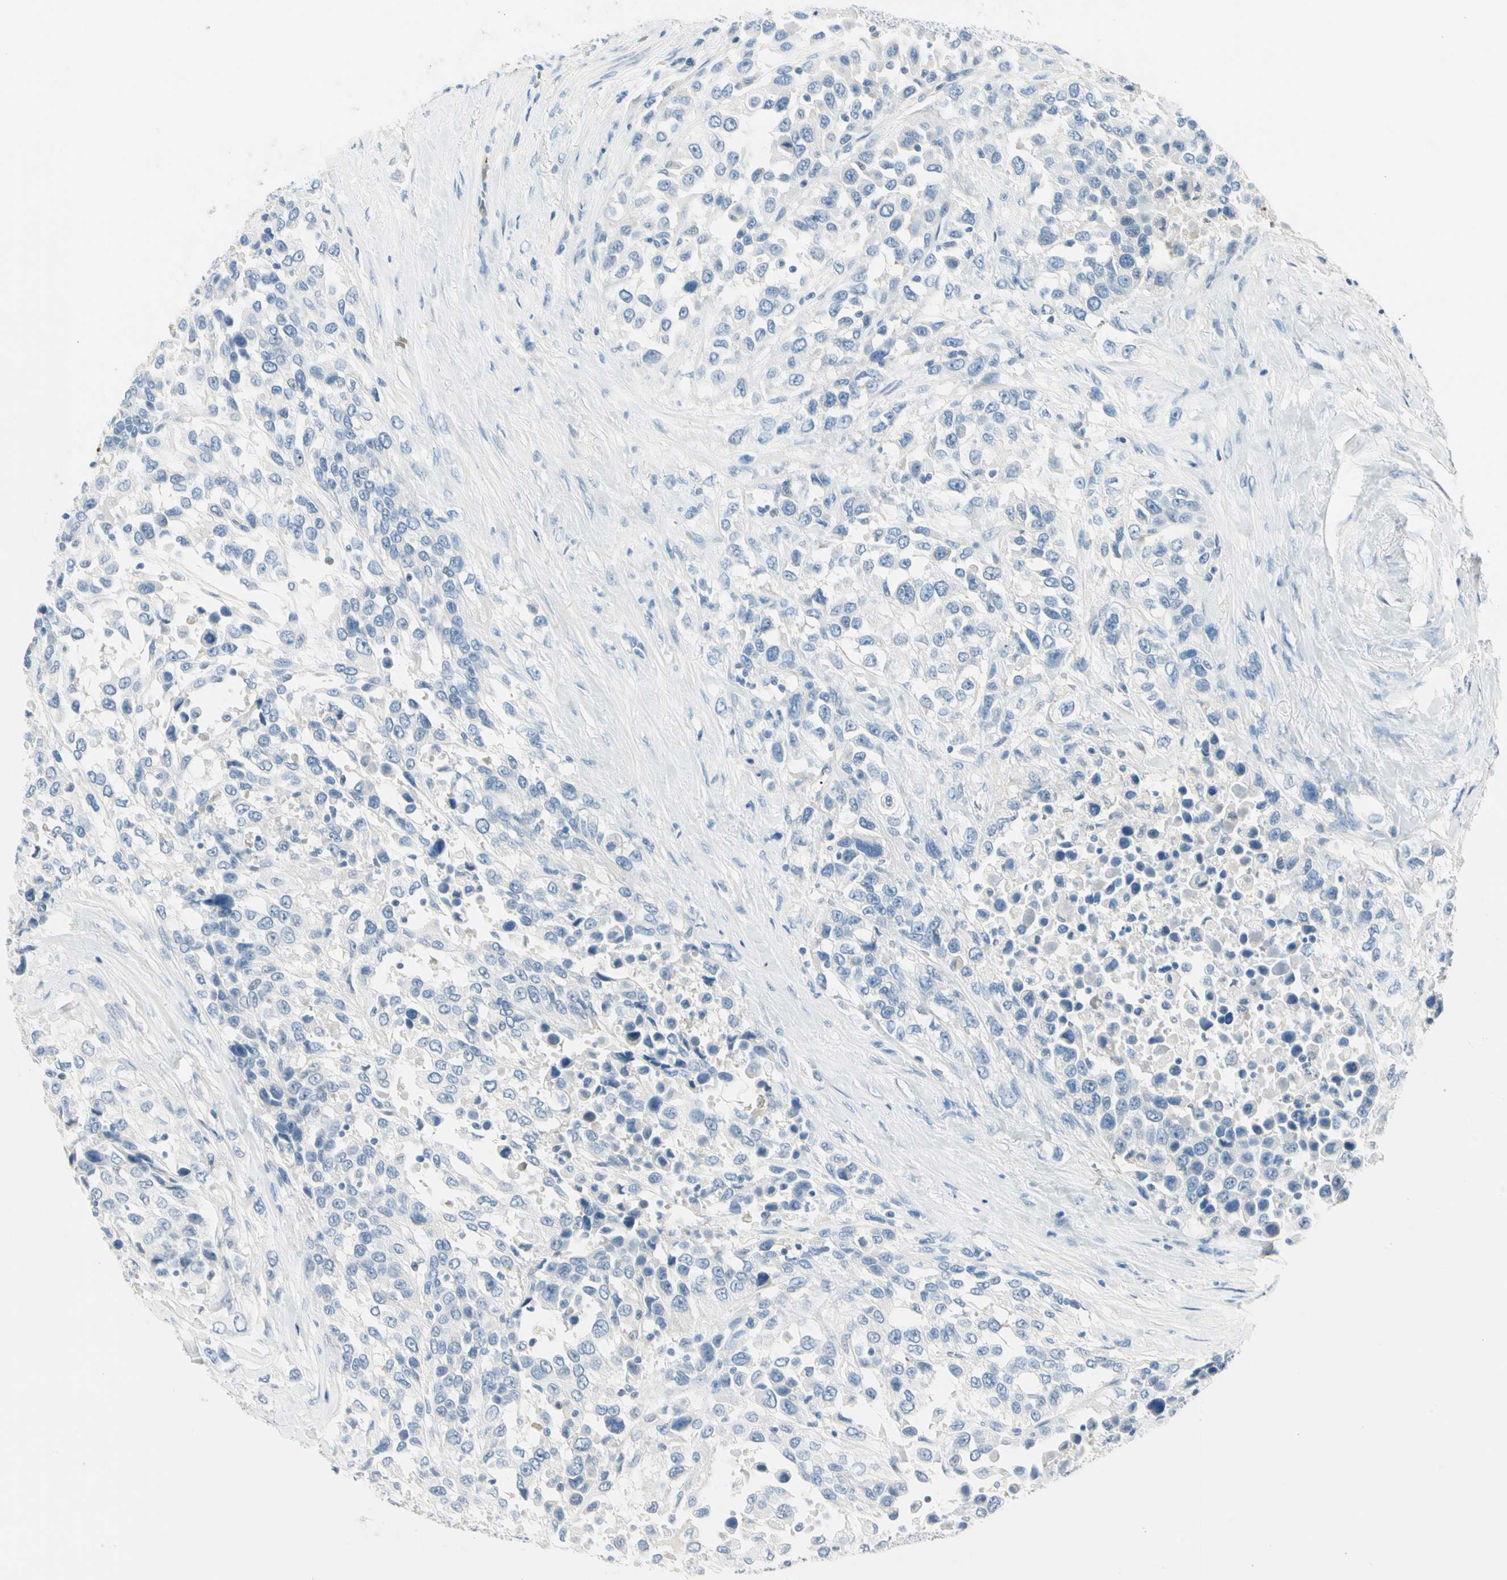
{"staining": {"intensity": "negative", "quantity": "none", "location": "none"}, "tissue": "urothelial cancer", "cell_type": "Tumor cells", "image_type": "cancer", "snomed": [{"axis": "morphology", "description": "Urothelial carcinoma, High grade"}, {"axis": "topography", "description": "Urinary bladder"}], "caption": "An image of high-grade urothelial carcinoma stained for a protein displays no brown staining in tumor cells.", "gene": "CA1", "patient": {"sex": "female", "age": 80}}